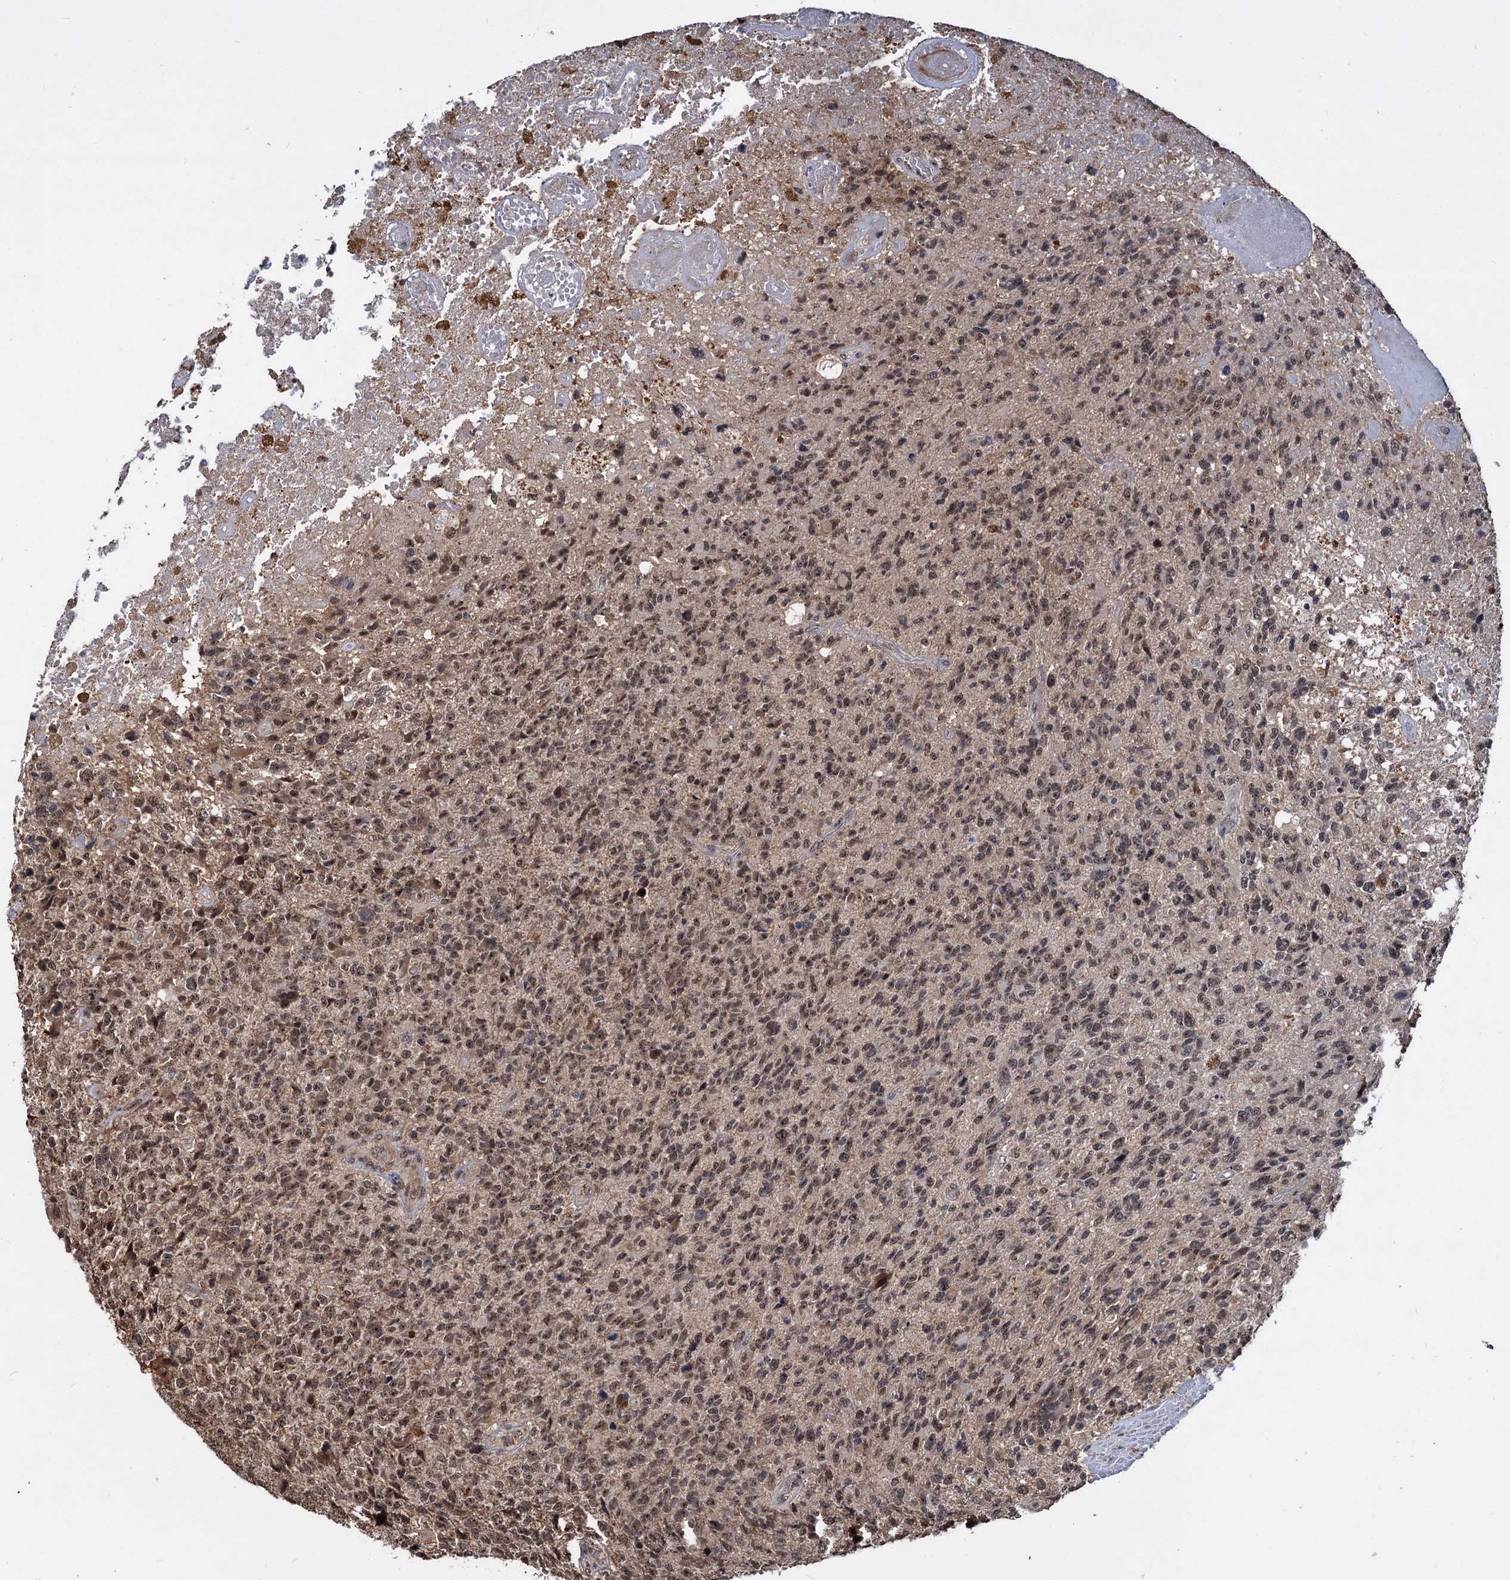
{"staining": {"intensity": "moderate", "quantity": ">75%", "location": "nuclear"}, "tissue": "glioma", "cell_type": "Tumor cells", "image_type": "cancer", "snomed": [{"axis": "morphology", "description": "Glioma, malignant, High grade"}, {"axis": "topography", "description": "Brain"}], "caption": "Malignant high-grade glioma stained with a brown dye demonstrates moderate nuclear positive expression in about >75% of tumor cells.", "gene": "FAM216B", "patient": {"sex": "male", "age": 76}}